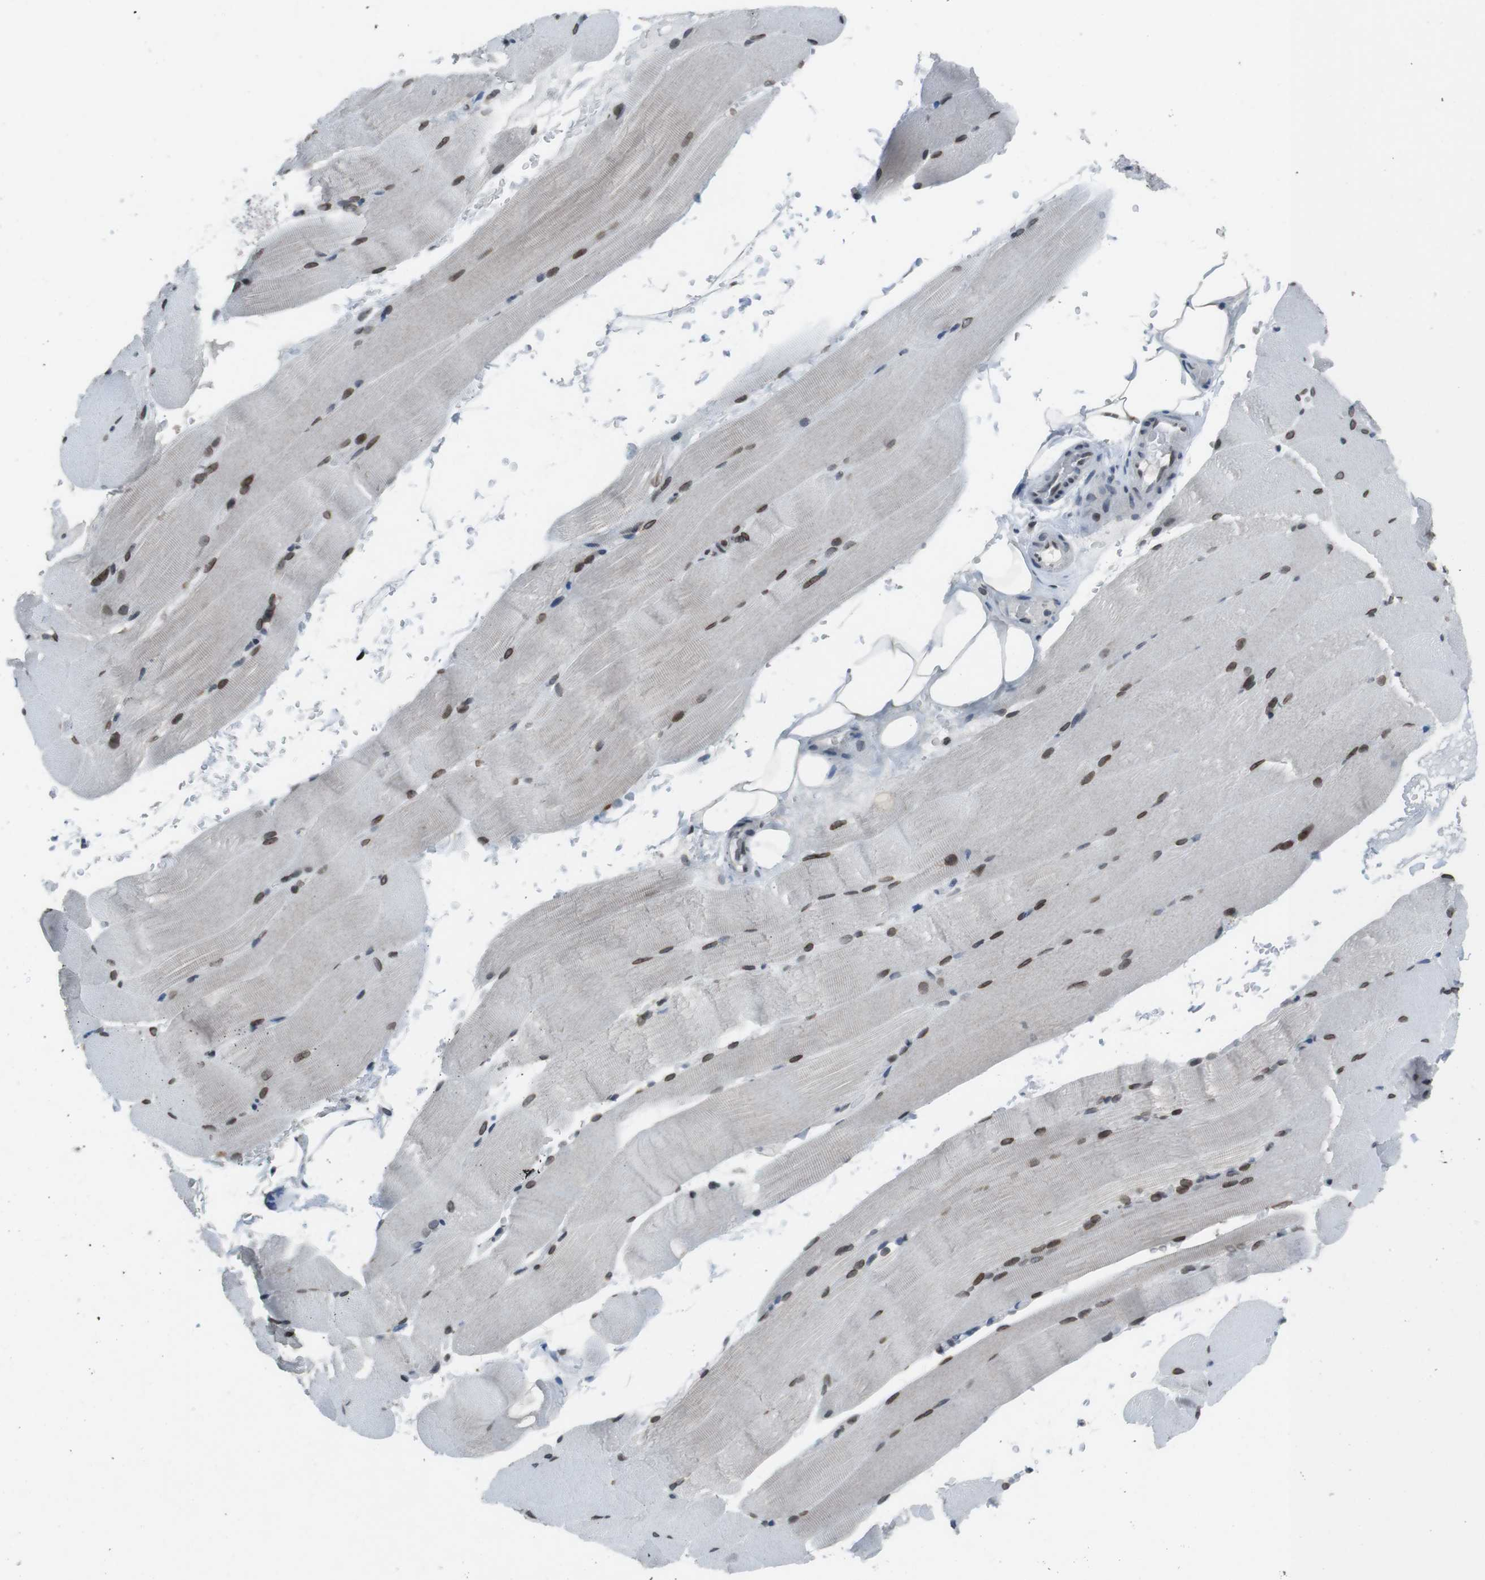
{"staining": {"intensity": "strong", "quantity": ">75%", "location": "nuclear"}, "tissue": "skeletal muscle", "cell_type": "Myocytes", "image_type": "normal", "snomed": [{"axis": "morphology", "description": "Normal tissue, NOS"}, {"axis": "topography", "description": "Skeletal muscle"}, {"axis": "topography", "description": "Parathyroid gland"}], "caption": "Normal skeletal muscle was stained to show a protein in brown. There is high levels of strong nuclear positivity in about >75% of myocytes. Nuclei are stained in blue.", "gene": "MAD1L1", "patient": {"sex": "female", "age": 37}}